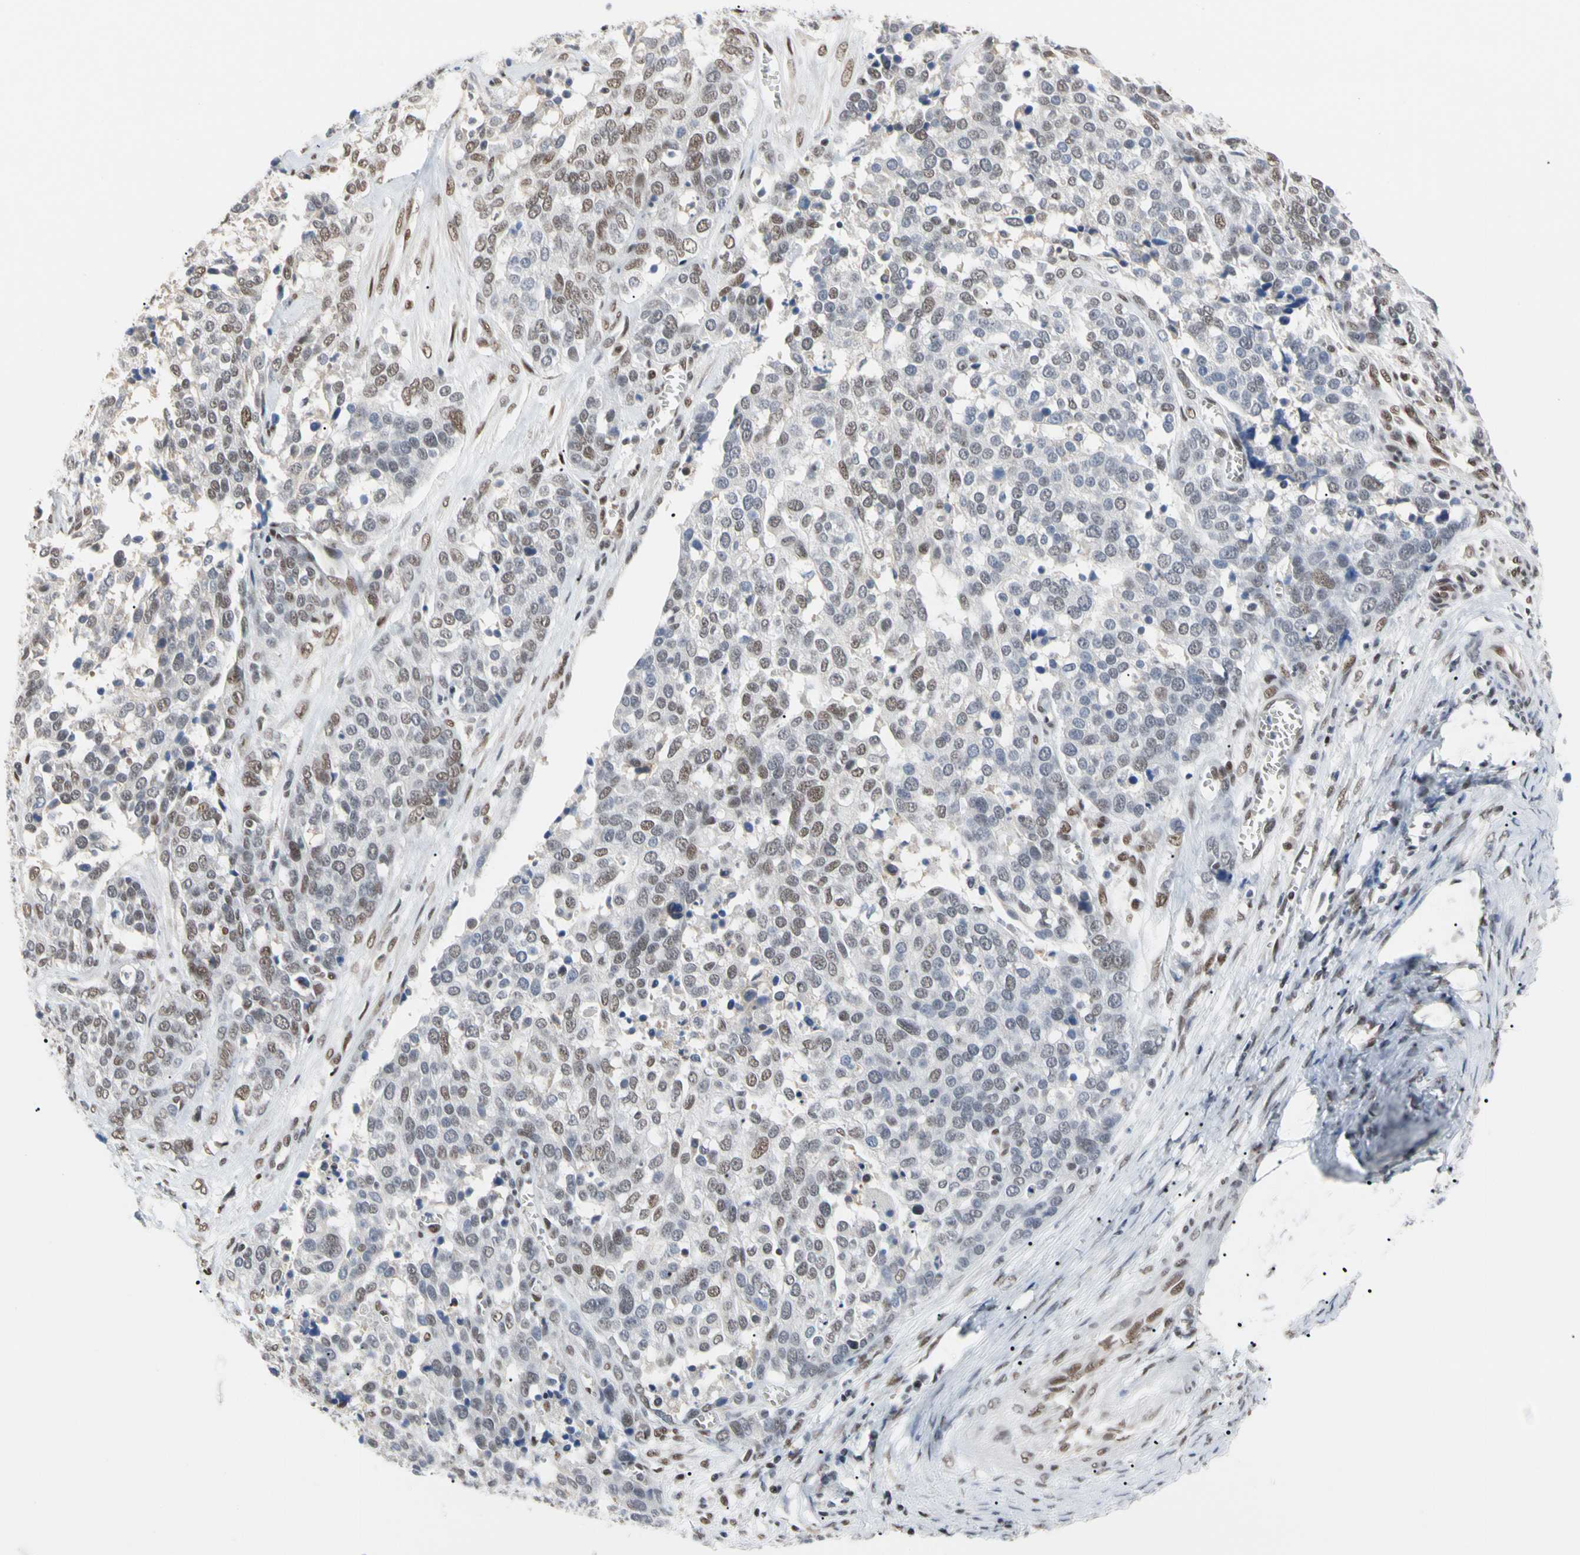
{"staining": {"intensity": "weak", "quantity": "25%-75%", "location": "nuclear"}, "tissue": "ovarian cancer", "cell_type": "Tumor cells", "image_type": "cancer", "snomed": [{"axis": "morphology", "description": "Cystadenocarcinoma, serous, NOS"}, {"axis": "topography", "description": "Ovary"}], "caption": "A high-resolution image shows immunohistochemistry (IHC) staining of ovarian cancer (serous cystadenocarcinoma), which demonstrates weak nuclear staining in approximately 25%-75% of tumor cells. (Stains: DAB in brown, nuclei in blue, Microscopy: brightfield microscopy at high magnification).", "gene": "FAM98B", "patient": {"sex": "female", "age": 44}}